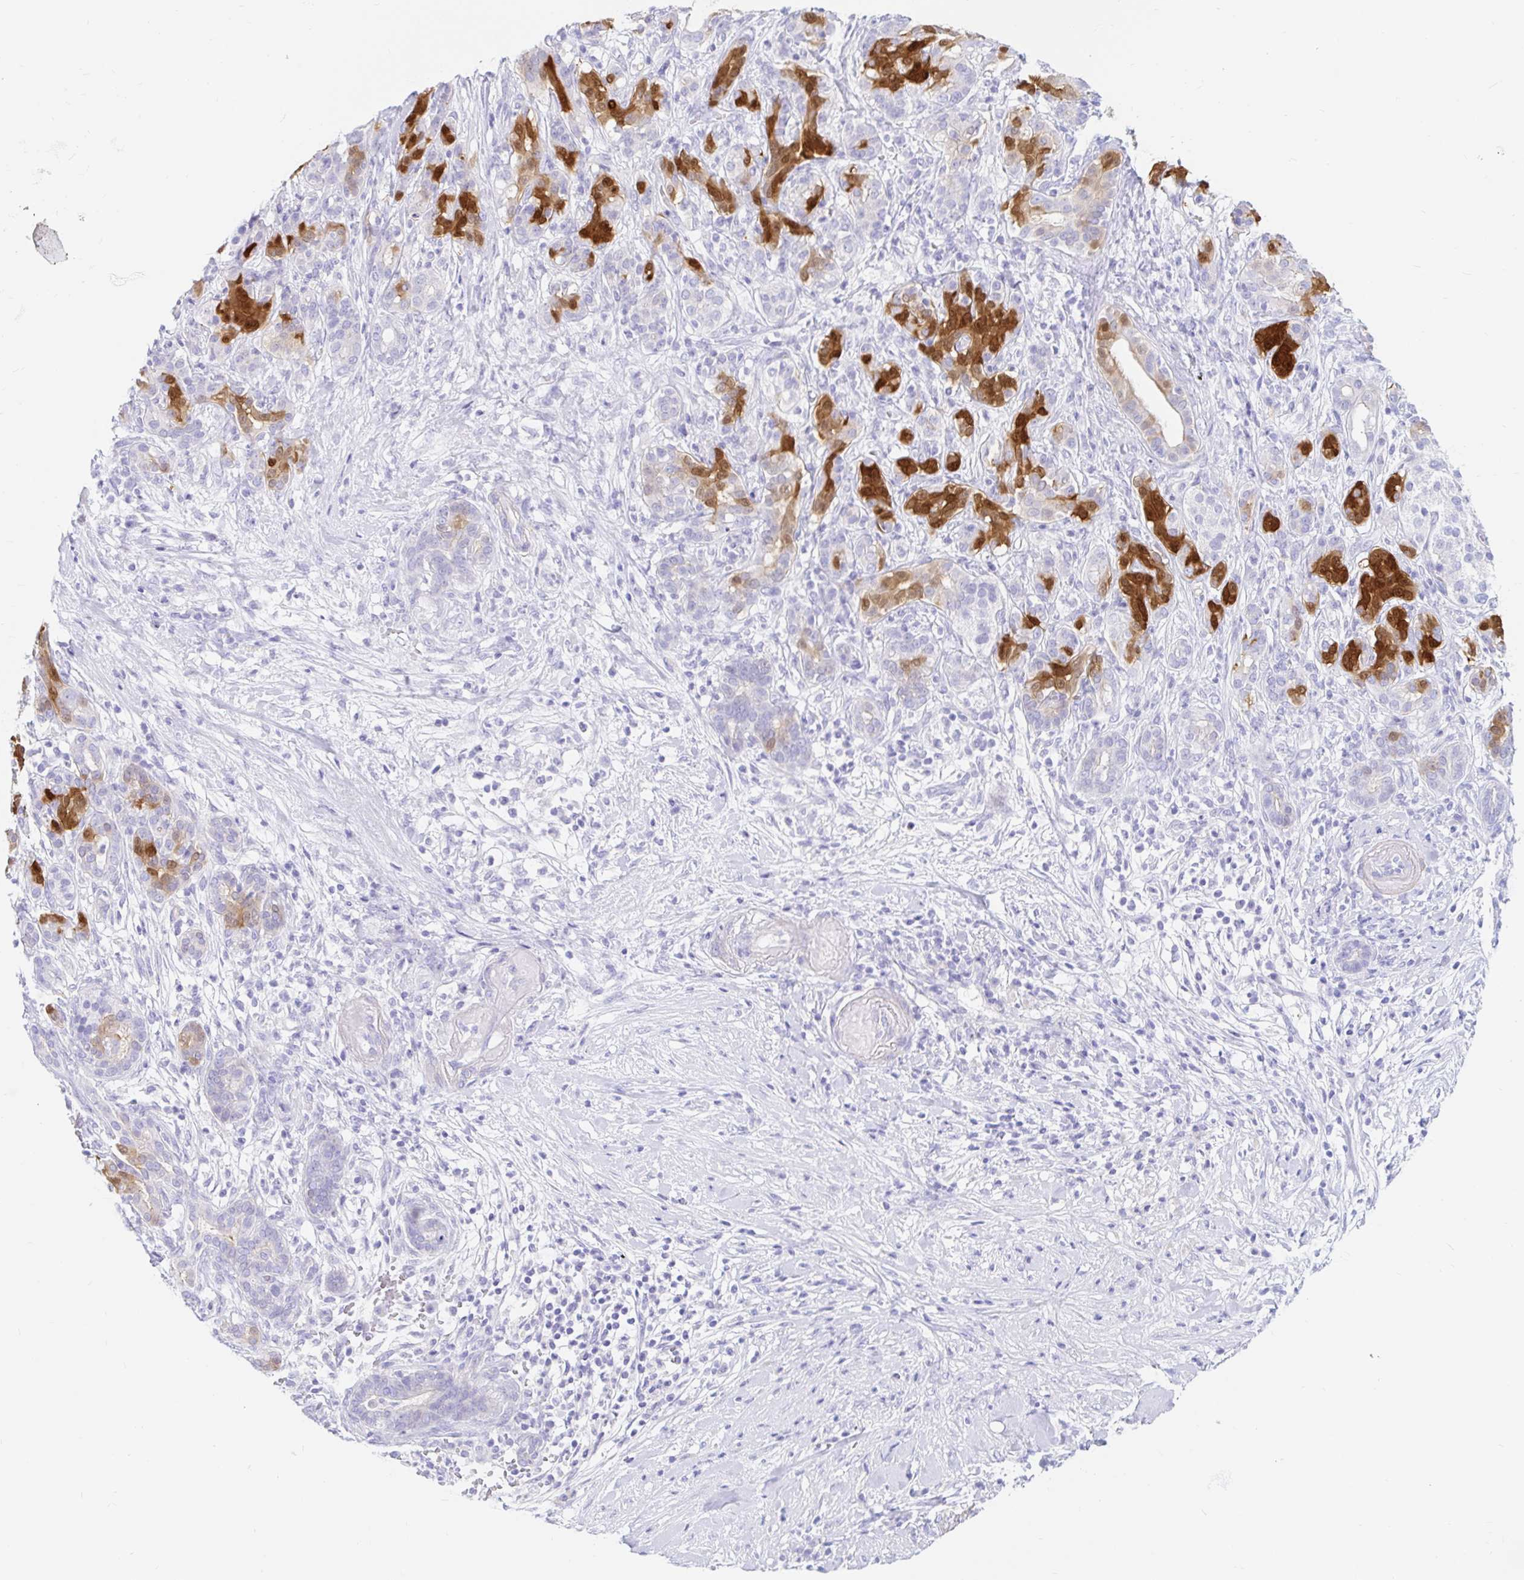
{"staining": {"intensity": "strong", "quantity": "<25%", "location": "cytoplasmic/membranous,nuclear"}, "tissue": "pancreatic cancer", "cell_type": "Tumor cells", "image_type": "cancer", "snomed": [{"axis": "morphology", "description": "Adenocarcinoma, NOS"}, {"axis": "topography", "description": "Pancreas"}], "caption": "Pancreatic cancer (adenocarcinoma) stained for a protein exhibits strong cytoplasmic/membranous and nuclear positivity in tumor cells.", "gene": "PPP1R1B", "patient": {"sex": "male", "age": 44}}